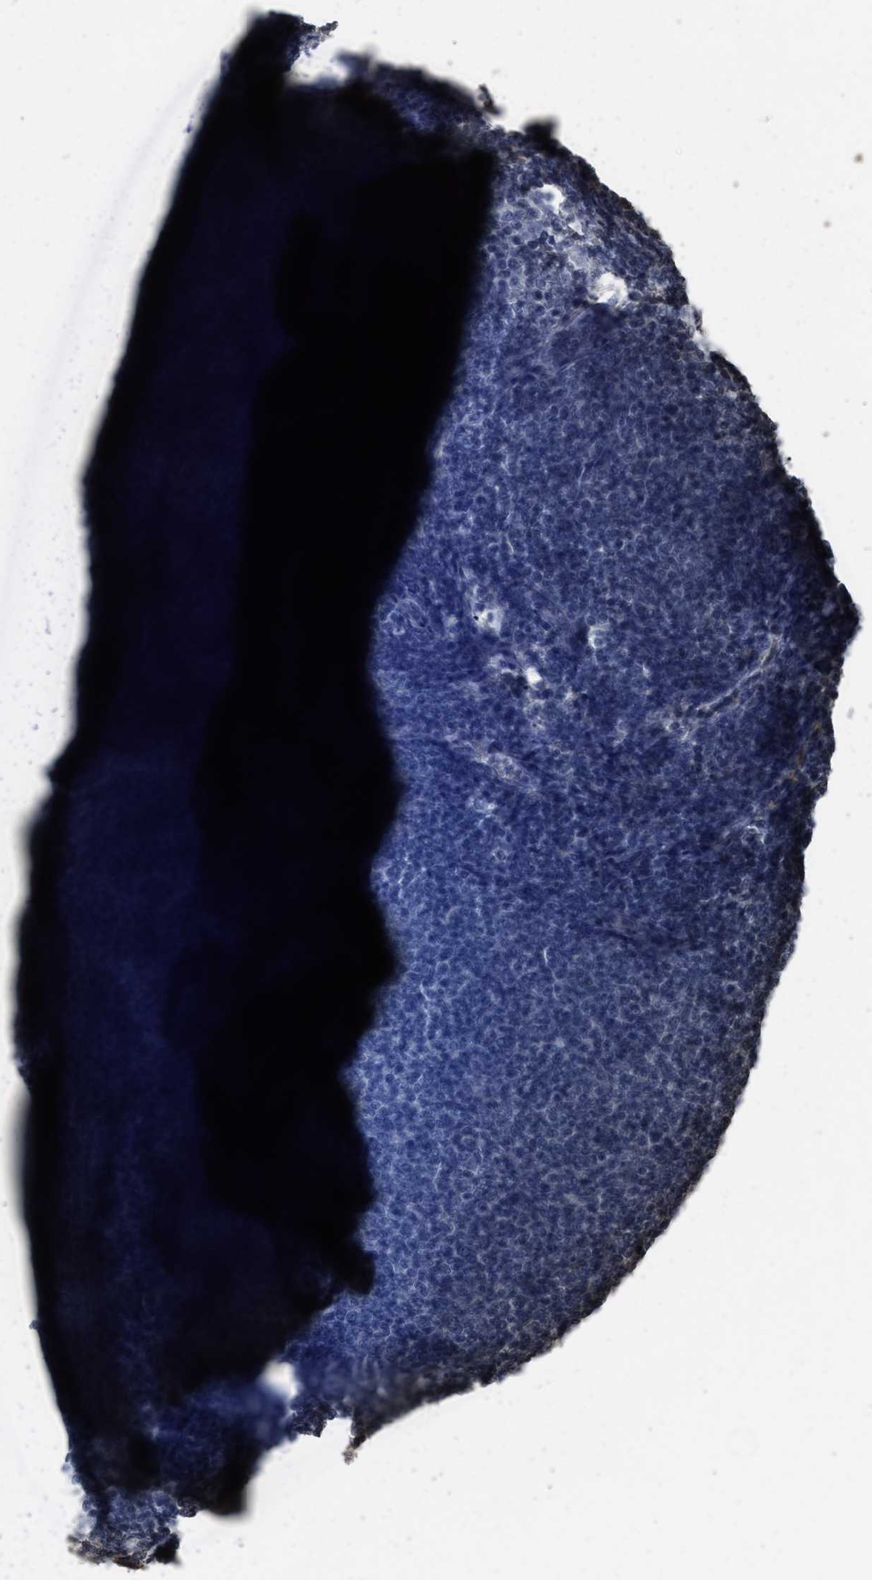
{"staining": {"intensity": "negative", "quantity": "none", "location": "none"}, "tissue": "lymphoma", "cell_type": "Tumor cells", "image_type": "cancer", "snomed": [{"axis": "morphology", "description": "Malignant lymphoma, non-Hodgkin's type, Low grade"}, {"axis": "topography", "description": "Lymph node"}], "caption": "Immunohistochemistry (IHC) of human lymphoma displays no staining in tumor cells.", "gene": "ARHGDIA", "patient": {"sex": "male", "age": 66}}